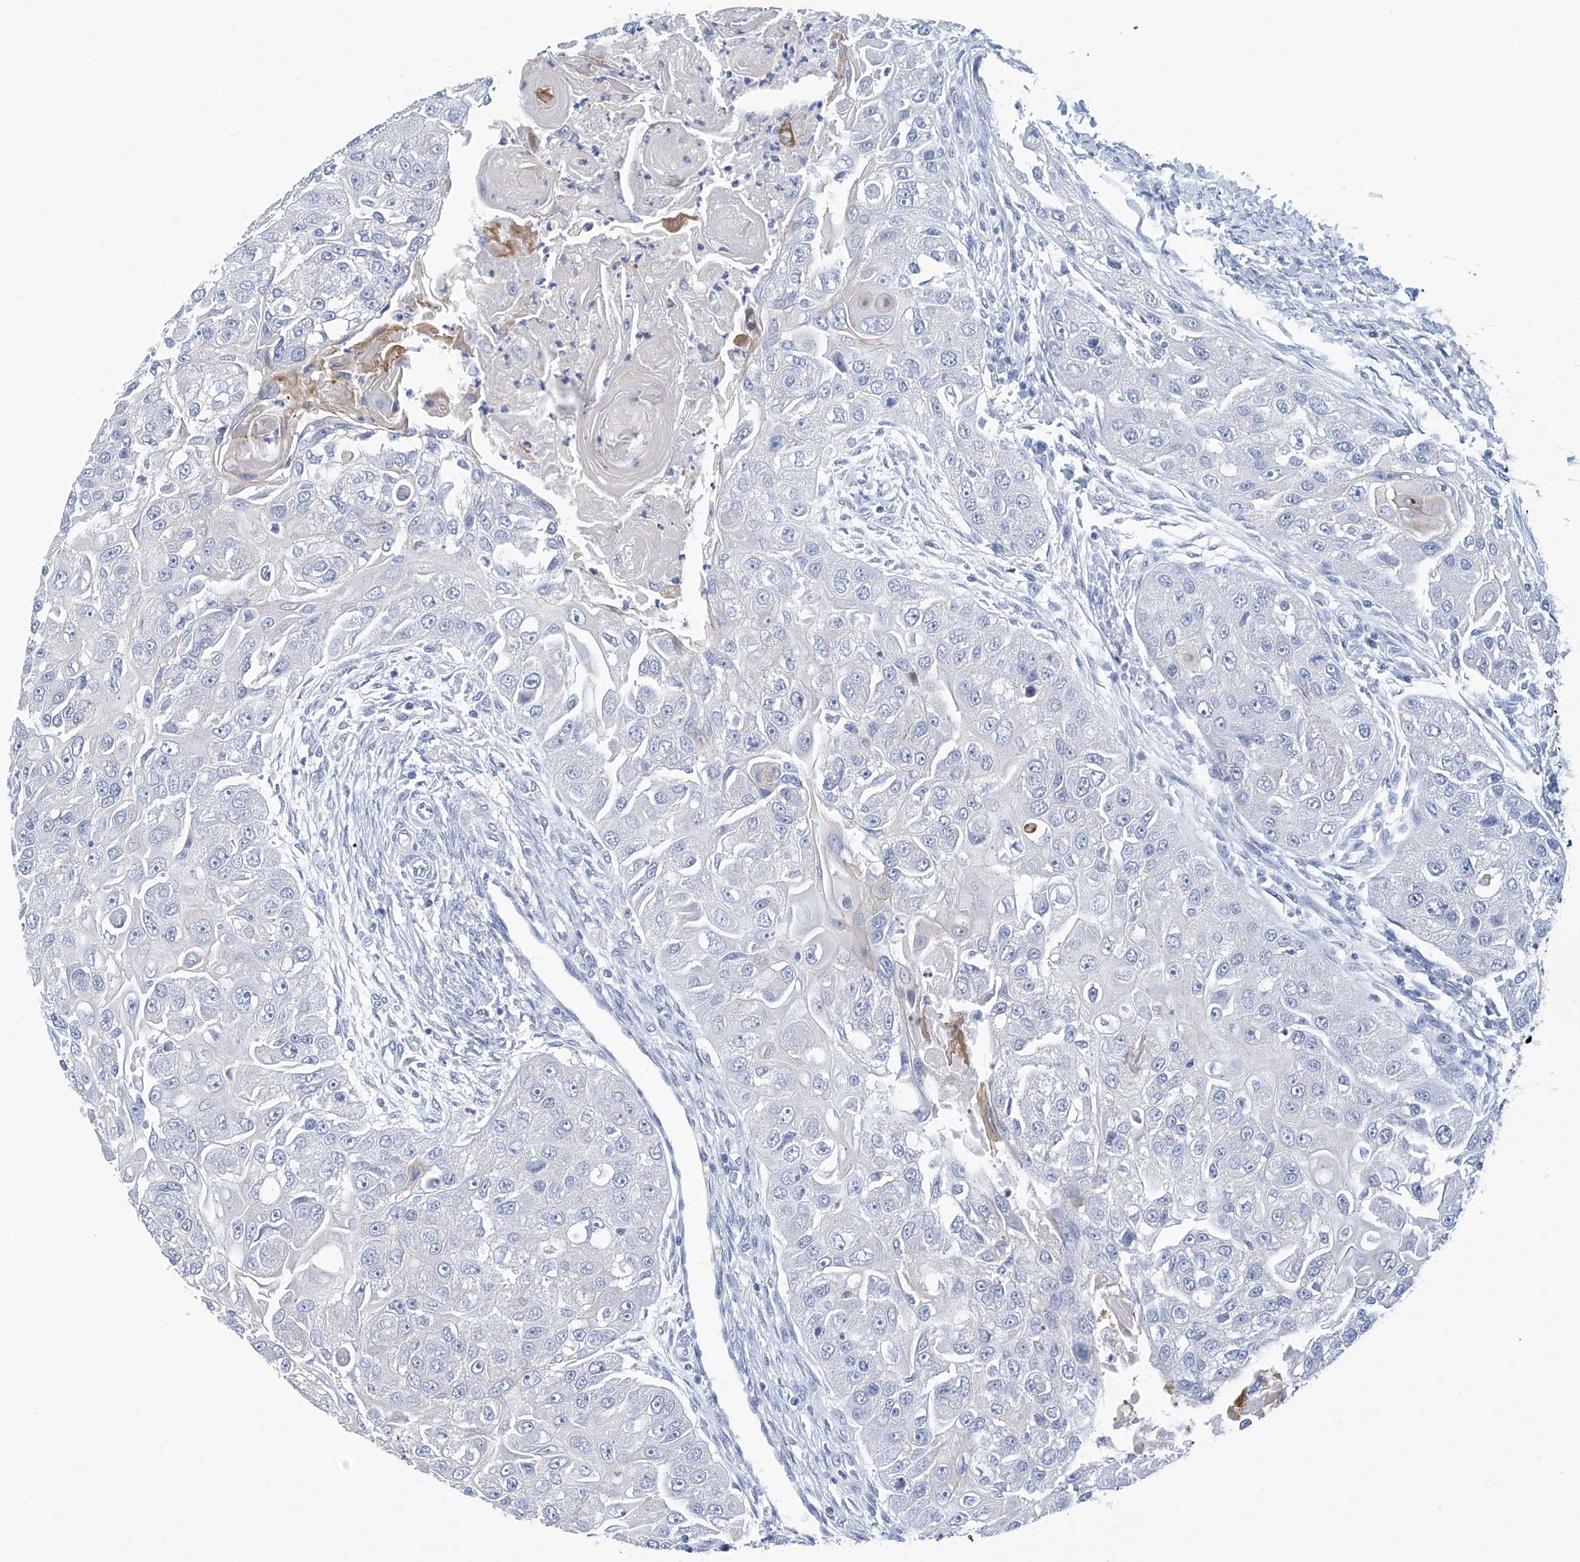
{"staining": {"intensity": "negative", "quantity": "none", "location": "none"}, "tissue": "head and neck cancer", "cell_type": "Tumor cells", "image_type": "cancer", "snomed": [{"axis": "morphology", "description": "Normal tissue, NOS"}, {"axis": "morphology", "description": "Squamous cell carcinoma, NOS"}, {"axis": "topography", "description": "Skeletal muscle"}, {"axis": "topography", "description": "Head-Neck"}], "caption": "Squamous cell carcinoma (head and neck) was stained to show a protein in brown. There is no significant expression in tumor cells.", "gene": "DSP", "patient": {"sex": "male", "age": 51}}